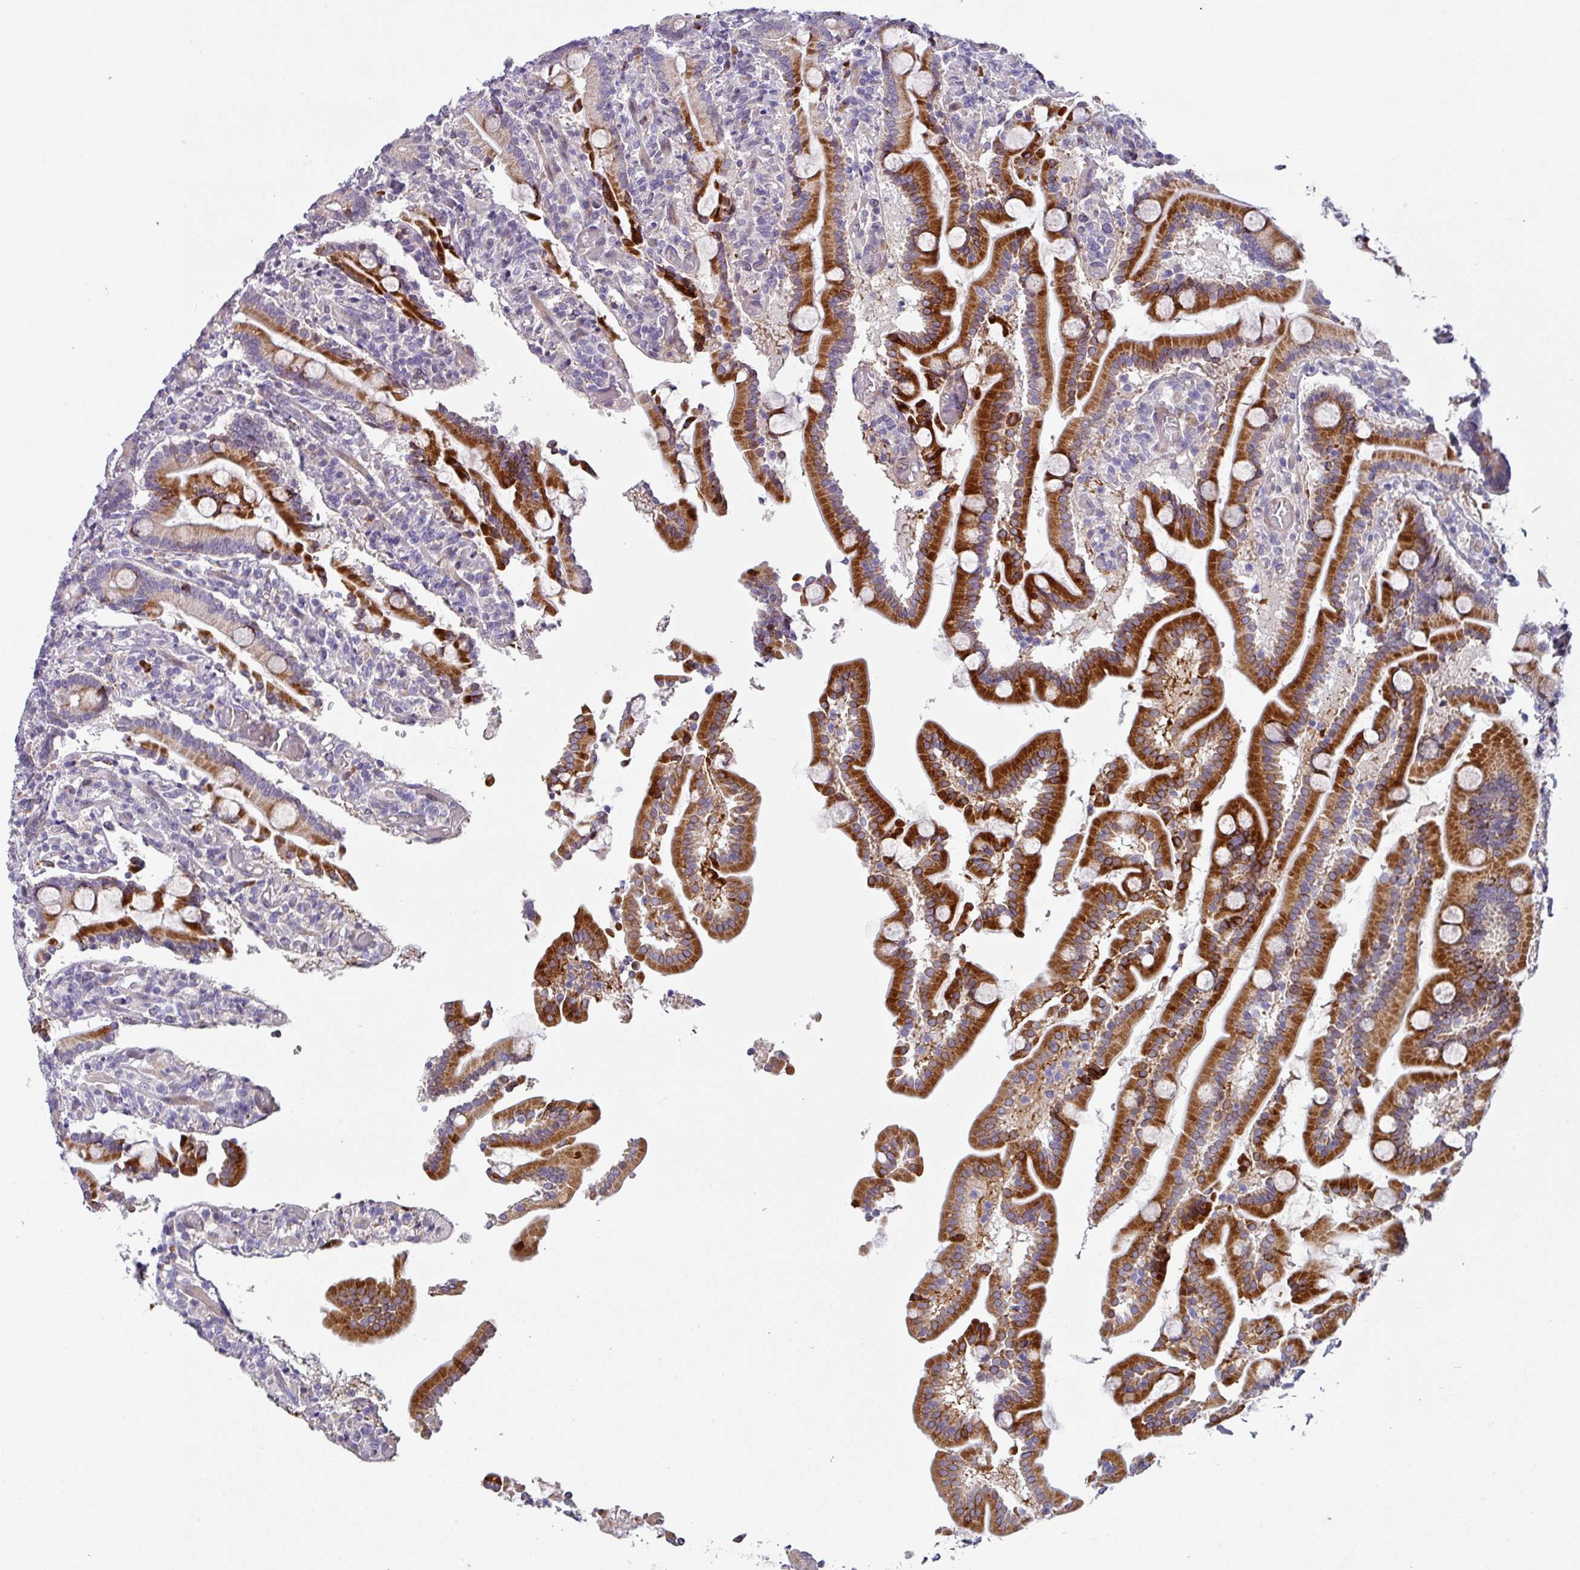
{"staining": {"intensity": "strong", "quantity": "25%-75%", "location": "cytoplasmic/membranous"}, "tissue": "duodenum", "cell_type": "Glandular cells", "image_type": "normal", "snomed": [{"axis": "morphology", "description": "Normal tissue, NOS"}, {"axis": "topography", "description": "Duodenum"}], "caption": "Duodenum stained with a brown dye displays strong cytoplasmic/membranous positive staining in approximately 25%-75% of glandular cells.", "gene": "KLHL3", "patient": {"sex": "male", "age": 55}}